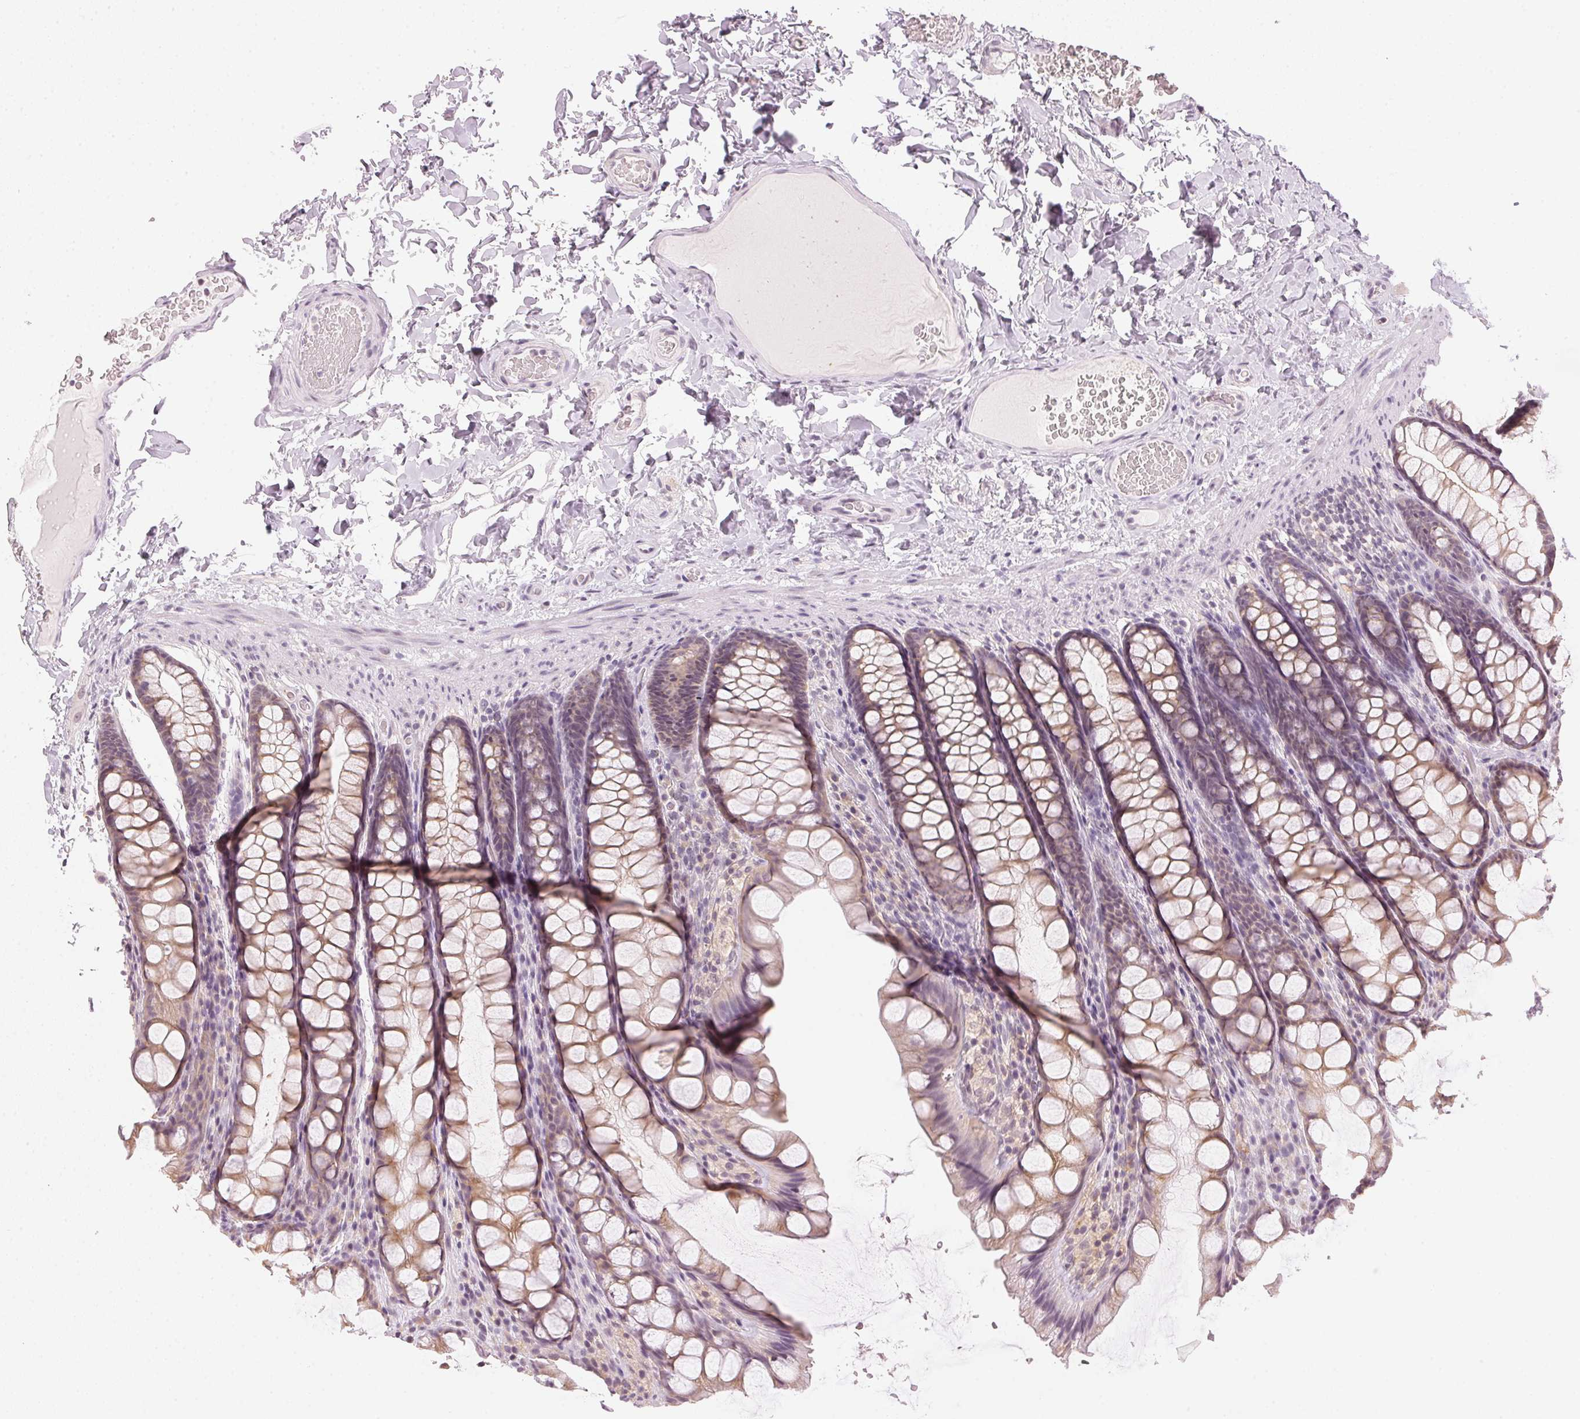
{"staining": {"intensity": "negative", "quantity": "none", "location": "none"}, "tissue": "colon", "cell_type": "Endothelial cells", "image_type": "normal", "snomed": [{"axis": "morphology", "description": "Normal tissue, NOS"}, {"axis": "topography", "description": "Colon"}], "caption": "Immunohistochemistry (IHC) micrograph of normal colon: colon stained with DAB (3,3'-diaminobenzidine) displays no significant protein expression in endothelial cells.", "gene": "KPRP", "patient": {"sex": "male", "age": 47}}